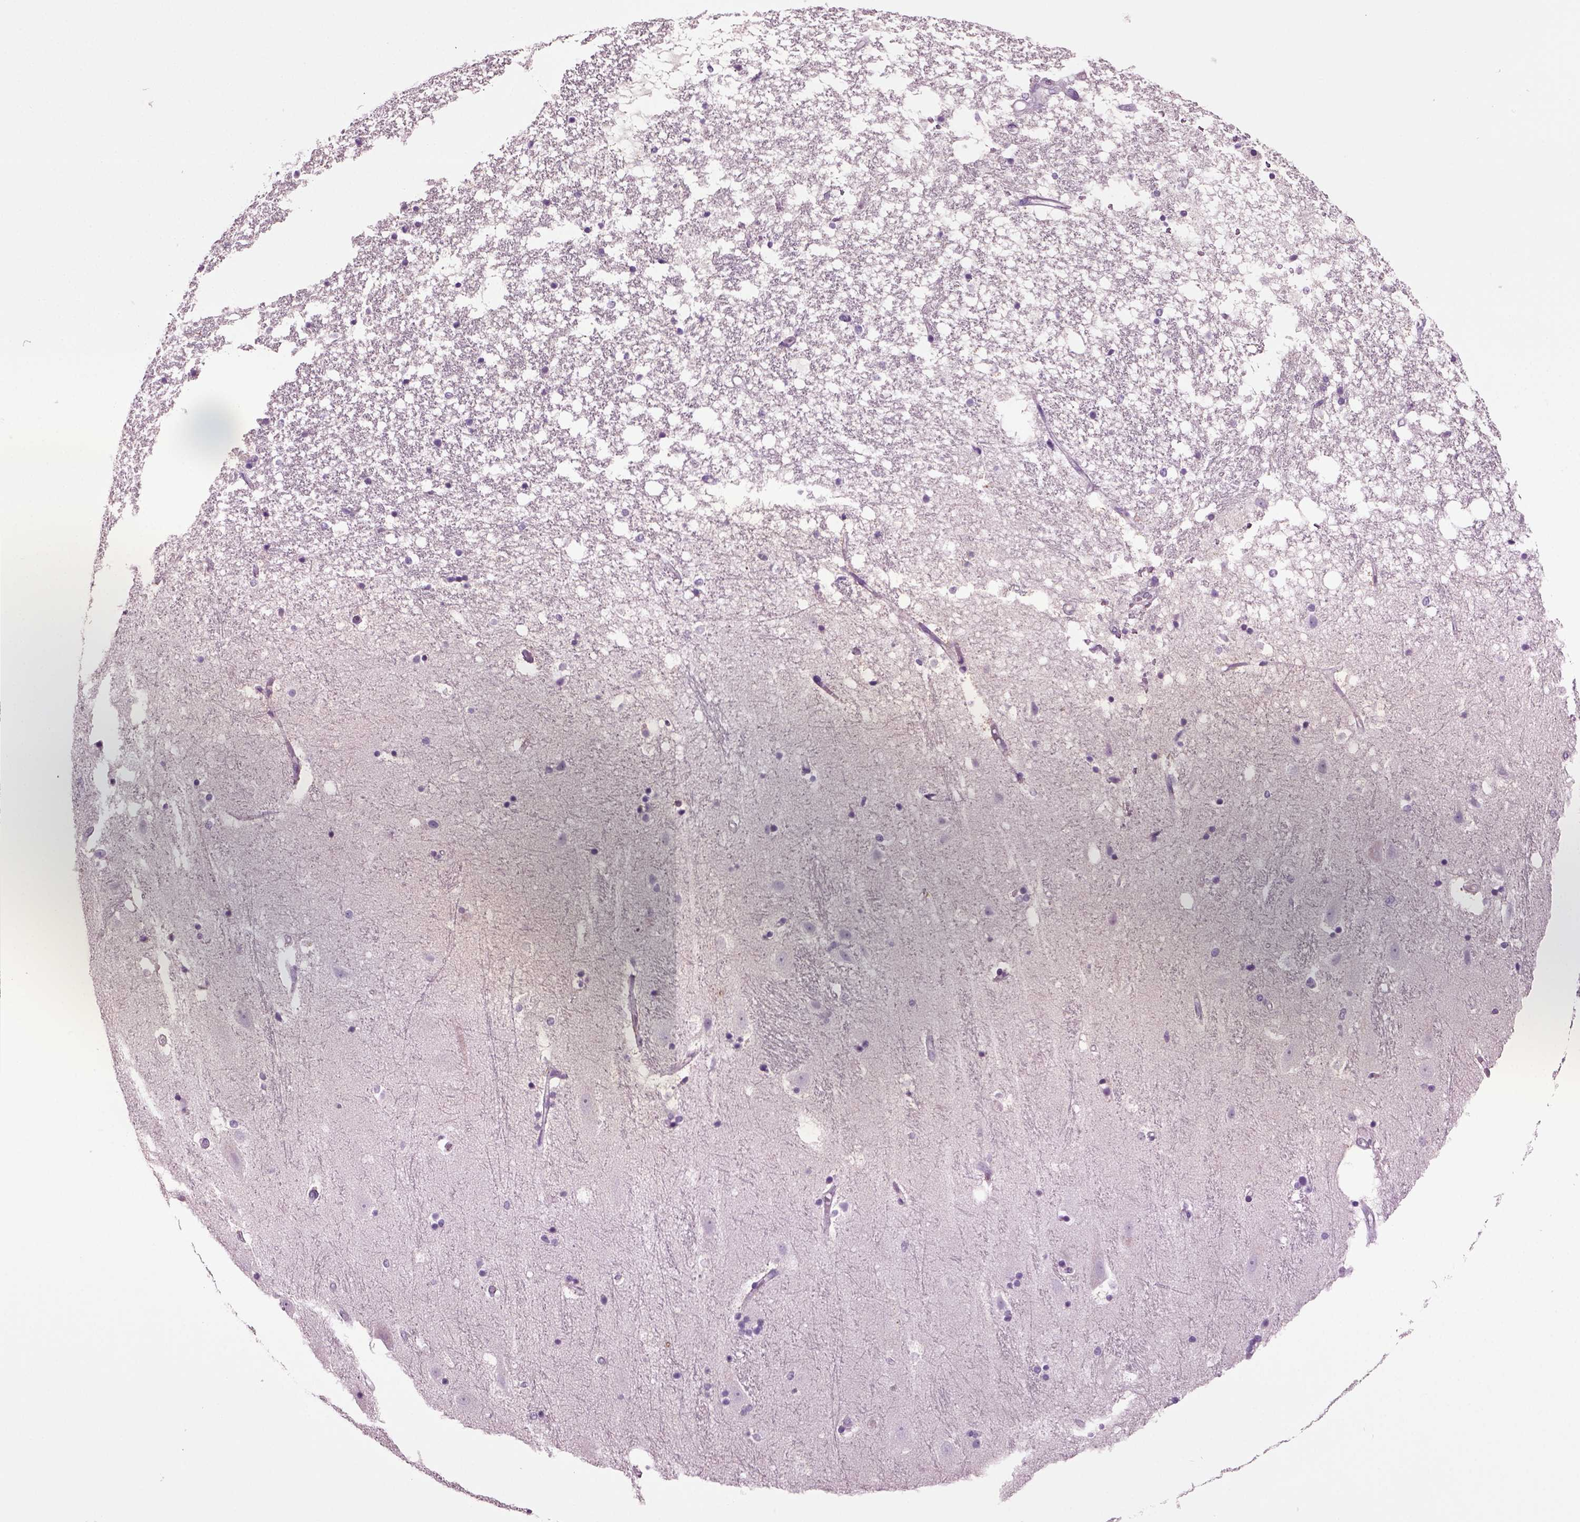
{"staining": {"intensity": "negative", "quantity": "none", "location": "none"}, "tissue": "hippocampus", "cell_type": "Glial cells", "image_type": "normal", "snomed": [{"axis": "morphology", "description": "Normal tissue, NOS"}, {"axis": "topography", "description": "Hippocampus"}], "caption": "Glial cells show no significant staining in unremarkable hippocampus. Nuclei are stained in blue.", "gene": "COL9A2", "patient": {"sex": "male", "age": 49}}